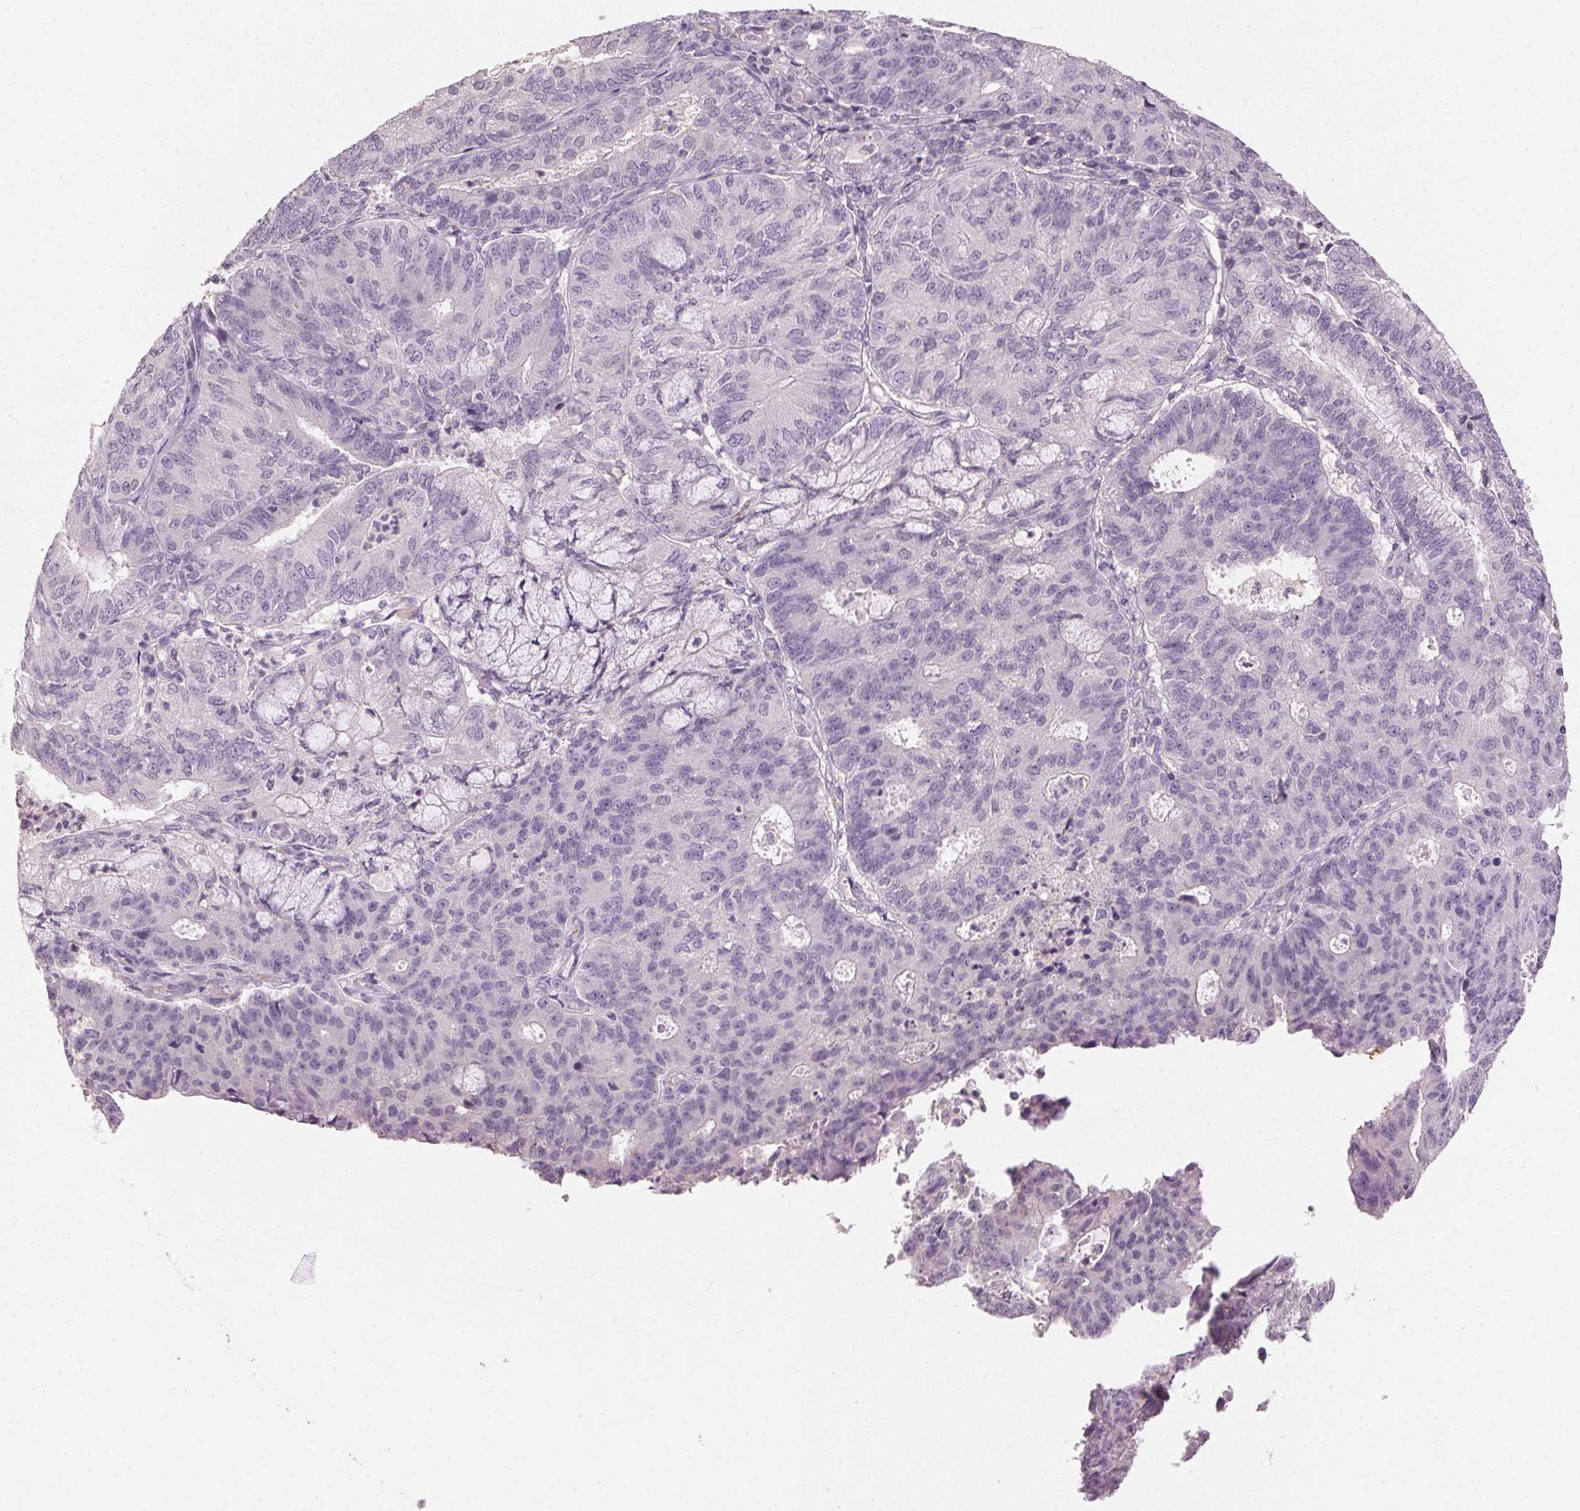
{"staining": {"intensity": "negative", "quantity": "none", "location": "none"}, "tissue": "endometrial cancer", "cell_type": "Tumor cells", "image_type": "cancer", "snomed": [{"axis": "morphology", "description": "Adenocarcinoma, NOS"}, {"axis": "topography", "description": "Endometrium"}], "caption": "Endometrial adenocarcinoma stained for a protein using immunohistochemistry demonstrates no positivity tumor cells.", "gene": "CLTRN", "patient": {"sex": "female", "age": 82}}